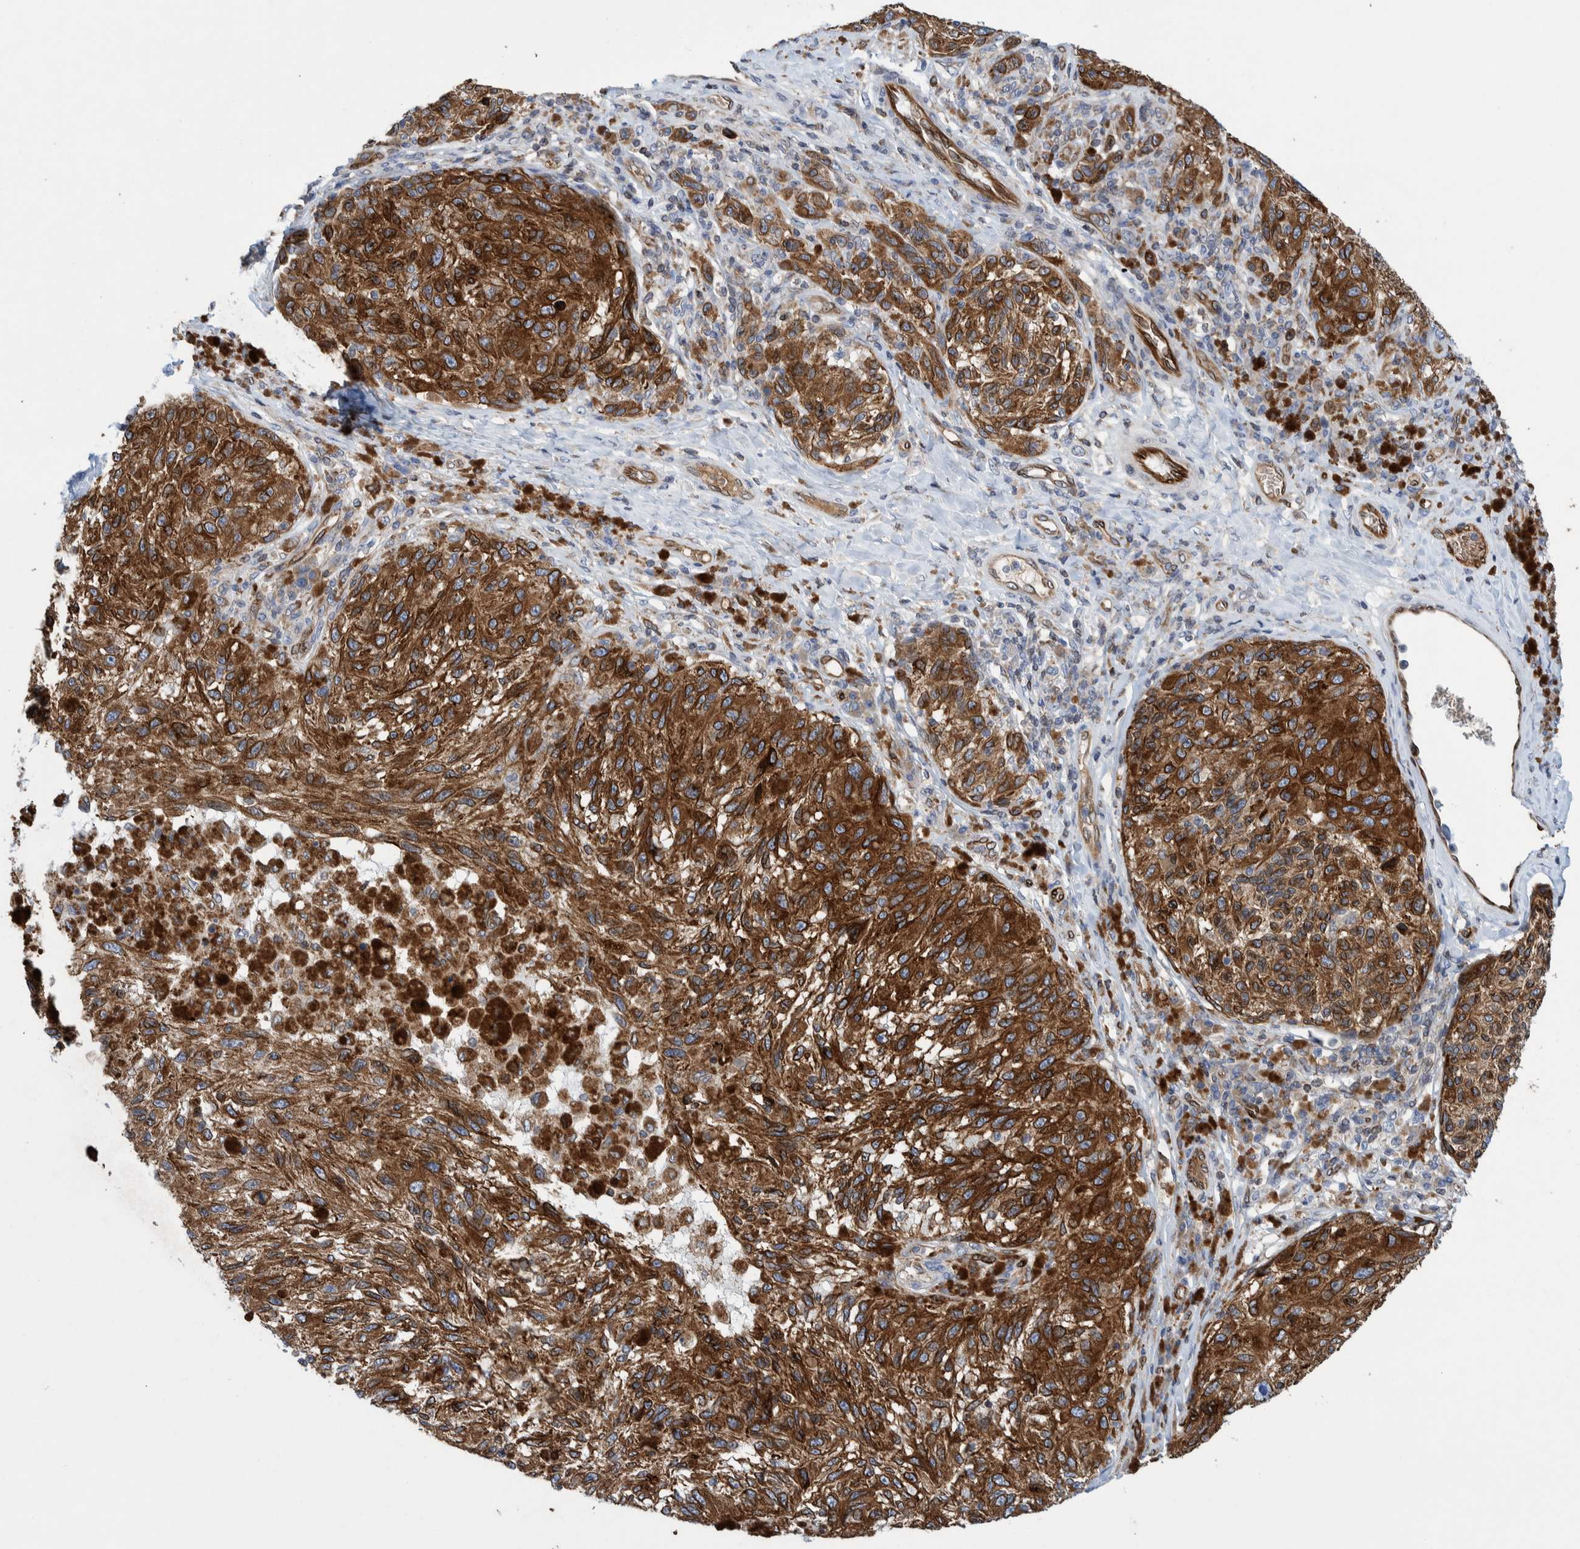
{"staining": {"intensity": "moderate", "quantity": ">75%", "location": "cytoplasmic/membranous"}, "tissue": "melanoma", "cell_type": "Tumor cells", "image_type": "cancer", "snomed": [{"axis": "morphology", "description": "Malignant melanoma, NOS"}, {"axis": "topography", "description": "Skin"}], "caption": "Immunohistochemical staining of melanoma reveals medium levels of moderate cytoplasmic/membranous protein expression in about >75% of tumor cells. The staining was performed using DAB (3,3'-diaminobenzidine) to visualize the protein expression in brown, while the nuclei were stained in blue with hematoxylin (Magnification: 20x).", "gene": "THEM6", "patient": {"sex": "female", "age": 73}}